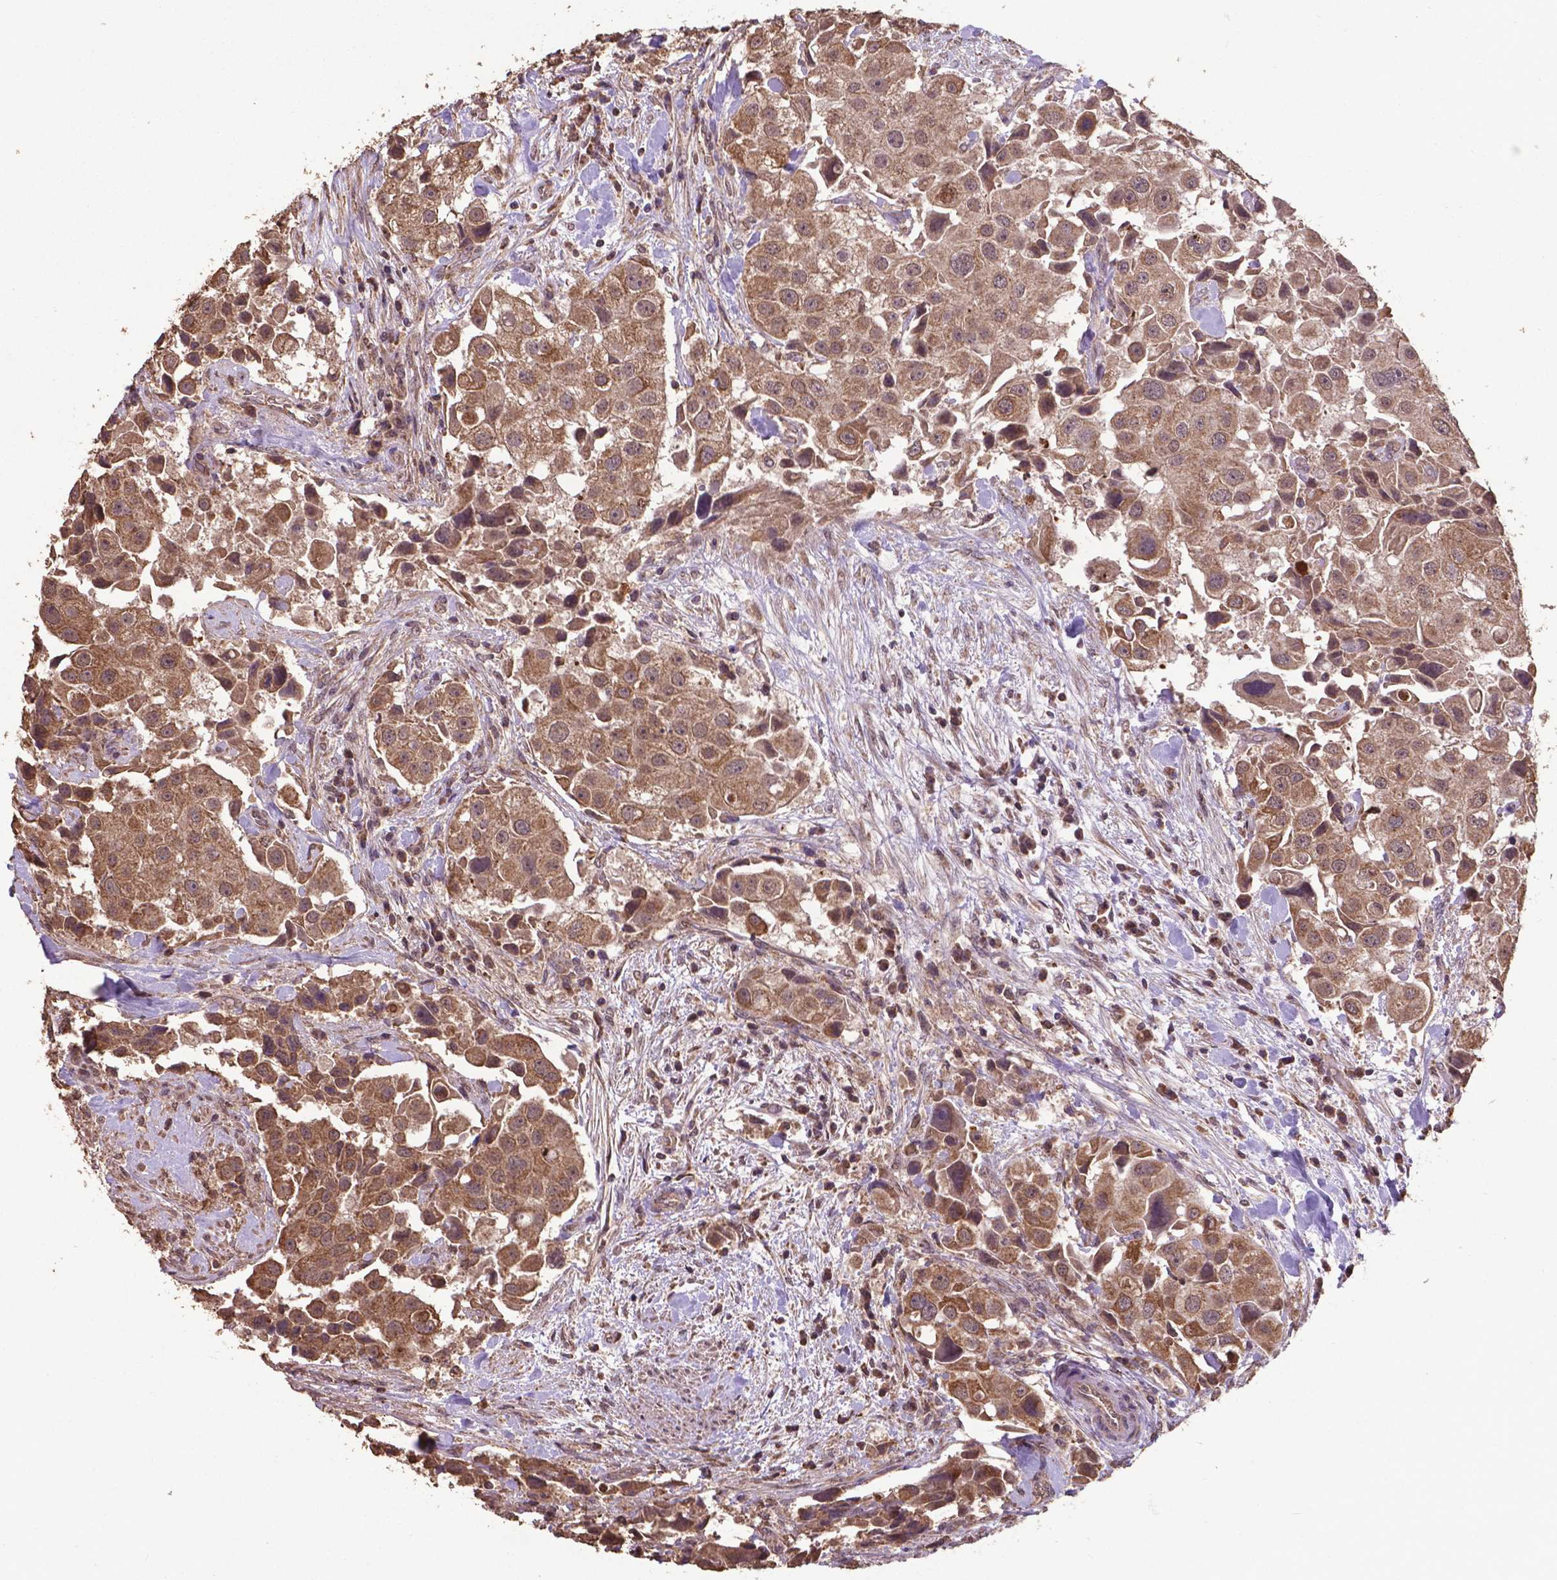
{"staining": {"intensity": "moderate", "quantity": ">75%", "location": "cytoplasmic/membranous,nuclear"}, "tissue": "urothelial cancer", "cell_type": "Tumor cells", "image_type": "cancer", "snomed": [{"axis": "morphology", "description": "Urothelial carcinoma, High grade"}, {"axis": "topography", "description": "Urinary bladder"}], "caption": "Urothelial carcinoma (high-grade) was stained to show a protein in brown. There is medium levels of moderate cytoplasmic/membranous and nuclear staining in approximately >75% of tumor cells. (DAB IHC with brightfield microscopy, high magnification).", "gene": "DCAF1", "patient": {"sex": "female", "age": 64}}